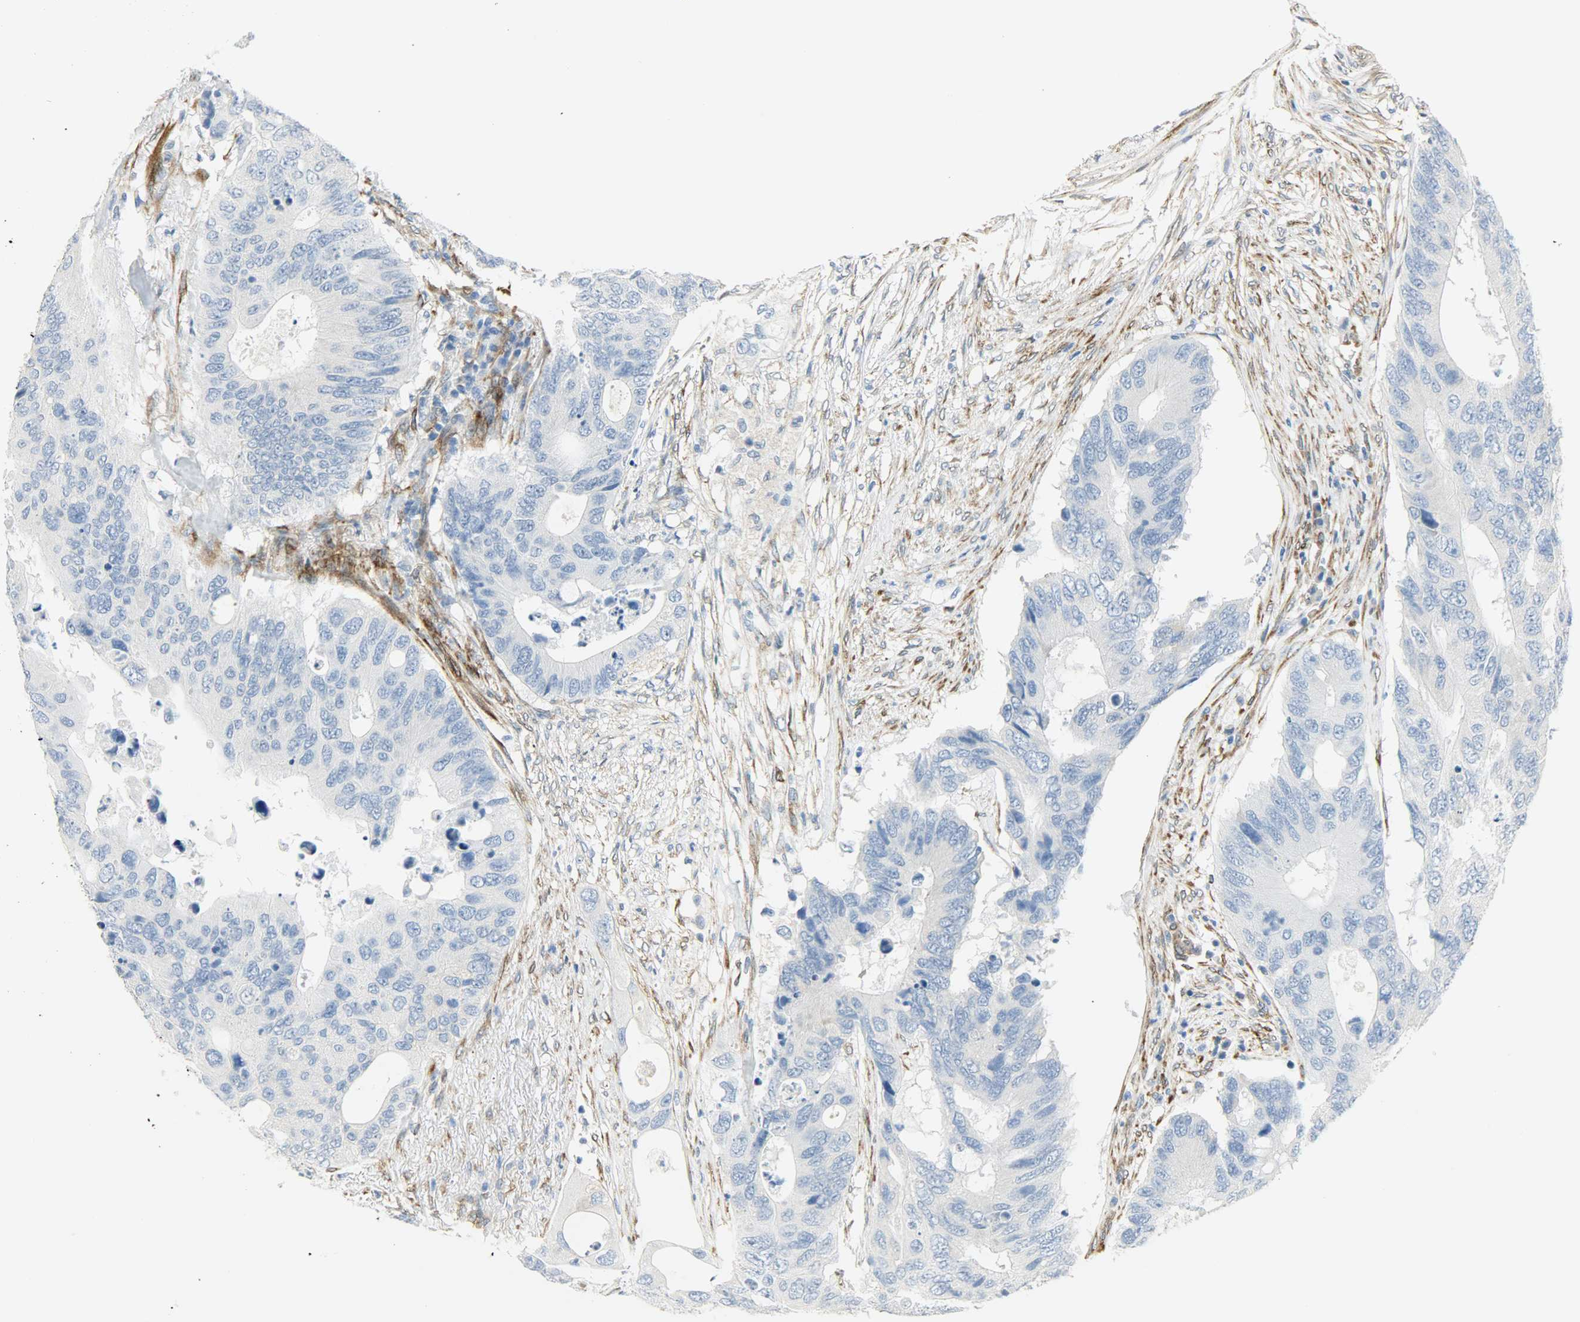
{"staining": {"intensity": "negative", "quantity": "none", "location": "none"}, "tissue": "colorectal cancer", "cell_type": "Tumor cells", "image_type": "cancer", "snomed": [{"axis": "morphology", "description": "Adenocarcinoma, NOS"}, {"axis": "topography", "description": "Colon"}], "caption": "High magnification brightfield microscopy of colorectal adenocarcinoma stained with DAB (brown) and counterstained with hematoxylin (blue): tumor cells show no significant positivity.", "gene": "PKD2", "patient": {"sex": "male", "age": 71}}